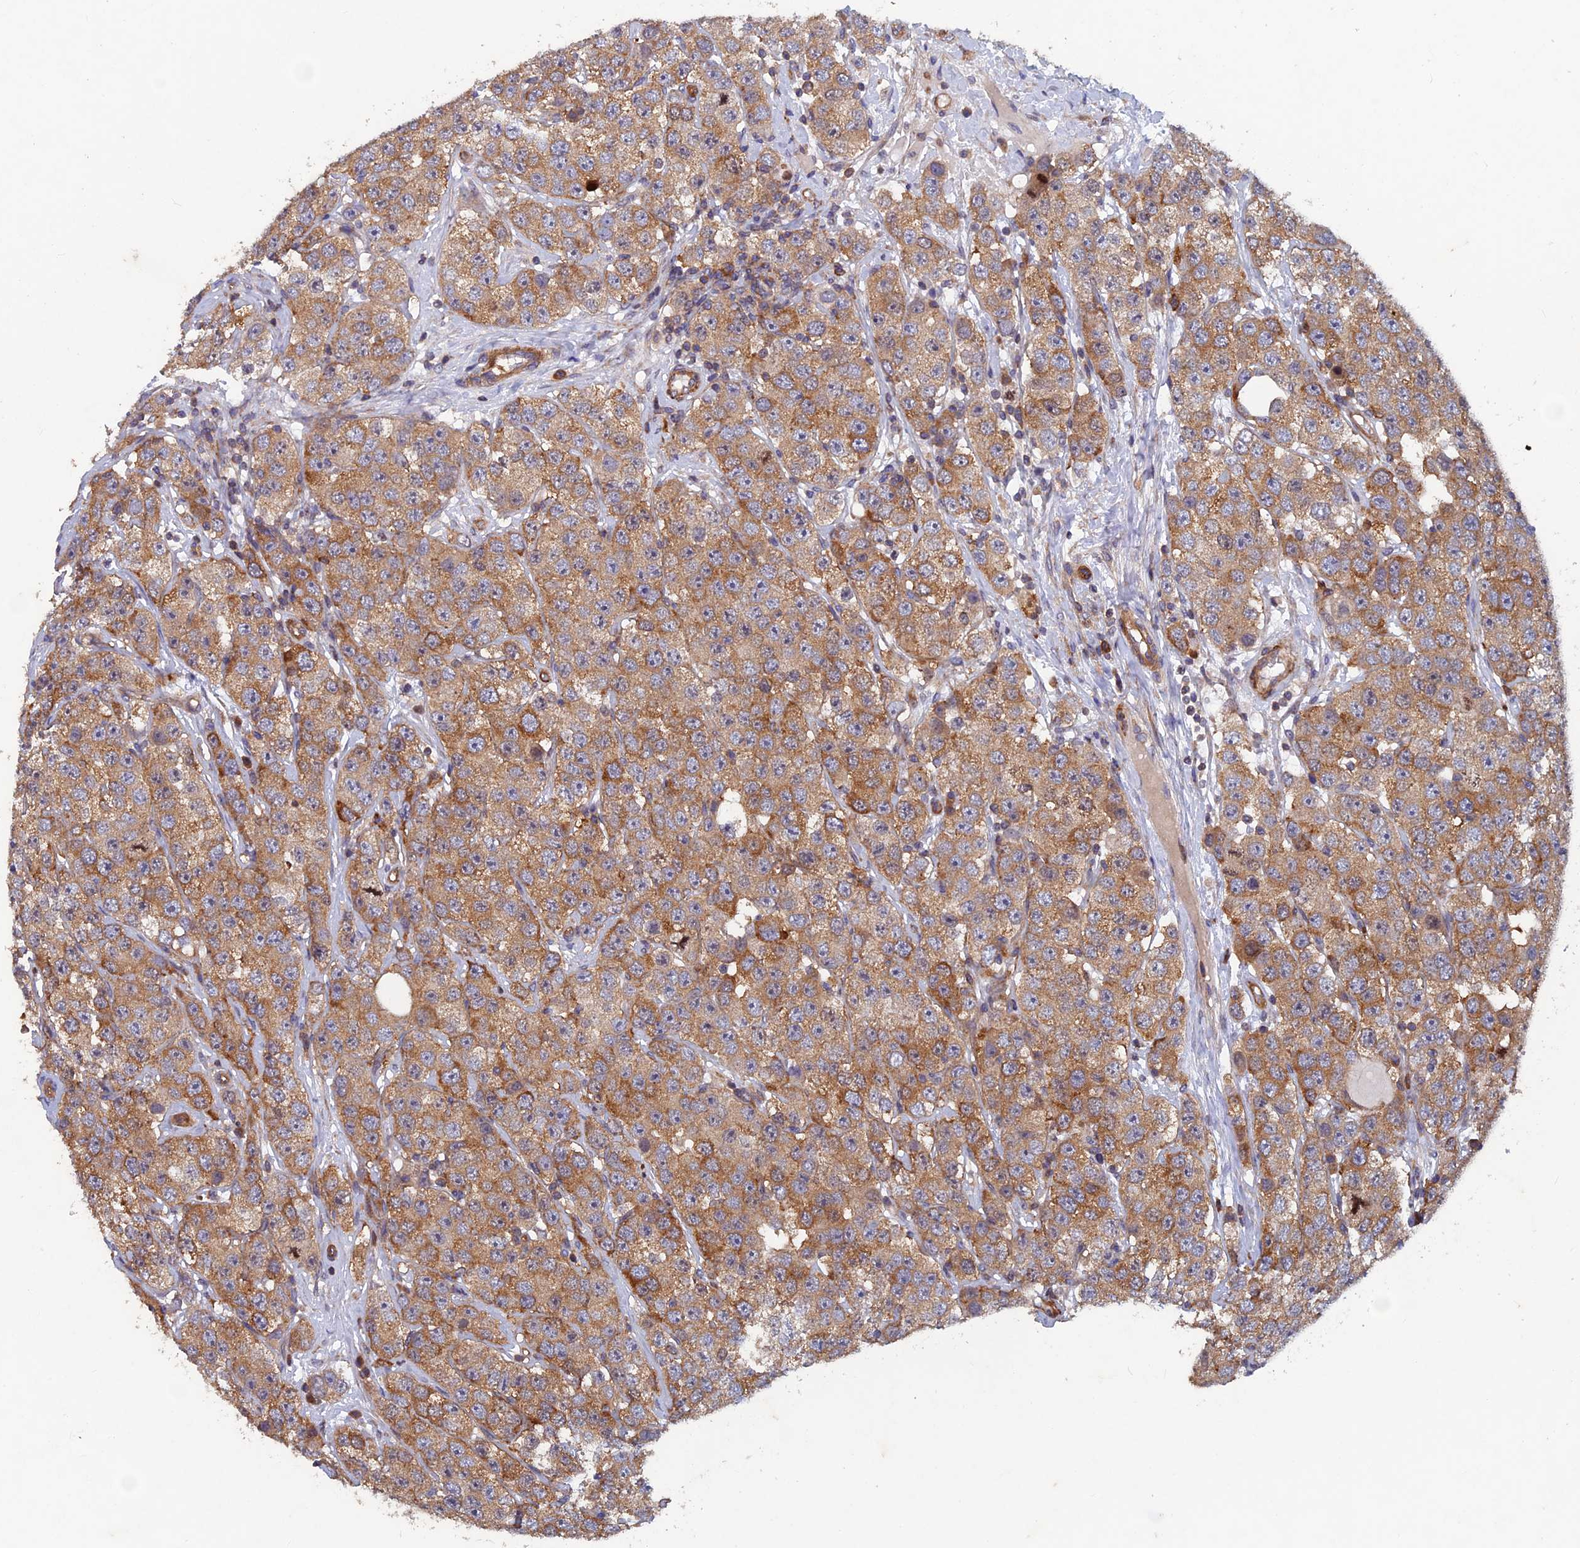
{"staining": {"intensity": "moderate", "quantity": ">75%", "location": "cytoplasmic/membranous"}, "tissue": "testis cancer", "cell_type": "Tumor cells", "image_type": "cancer", "snomed": [{"axis": "morphology", "description": "Seminoma, NOS"}, {"axis": "topography", "description": "Testis"}], "caption": "Immunohistochemistry of human testis cancer (seminoma) exhibits medium levels of moderate cytoplasmic/membranous expression in approximately >75% of tumor cells.", "gene": "NCAPG", "patient": {"sex": "male", "age": 28}}